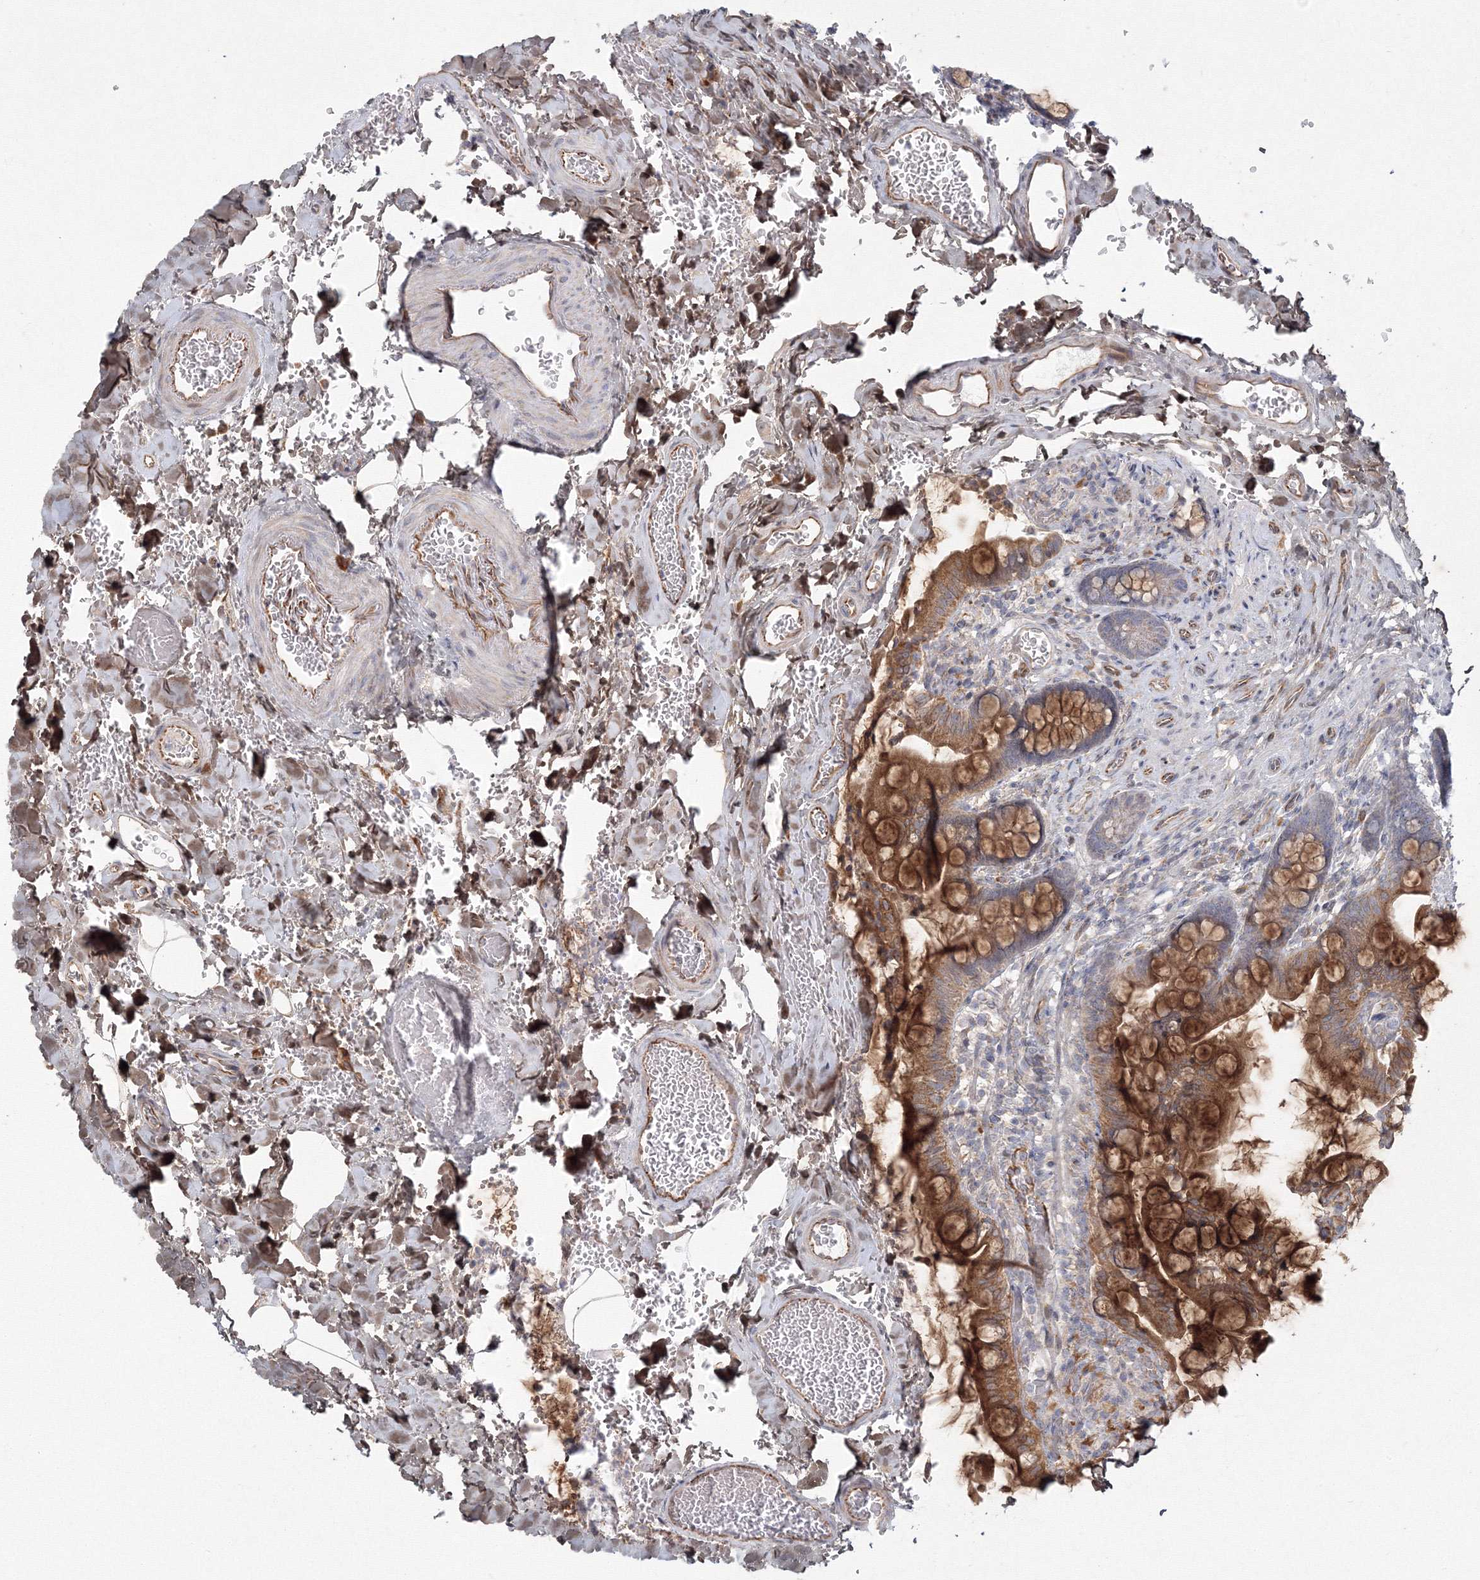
{"staining": {"intensity": "strong", "quantity": ">75%", "location": "cytoplasmic/membranous"}, "tissue": "small intestine", "cell_type": "Glandular cells", "image_type": "normal", "snomed": [{"axis": "morphology", "description": "Normal tissue, NOS"}, {"axis": "topography", "description": "Small intestine"}], "caption": "Immunohistochemical staining of unremarkable human small intestine shows strong cytoplasmic/membranous protein staining in approximately >75% of glandular cells.", "gene": "WDR49", "patient": {"sex": "male", "age": 52}}